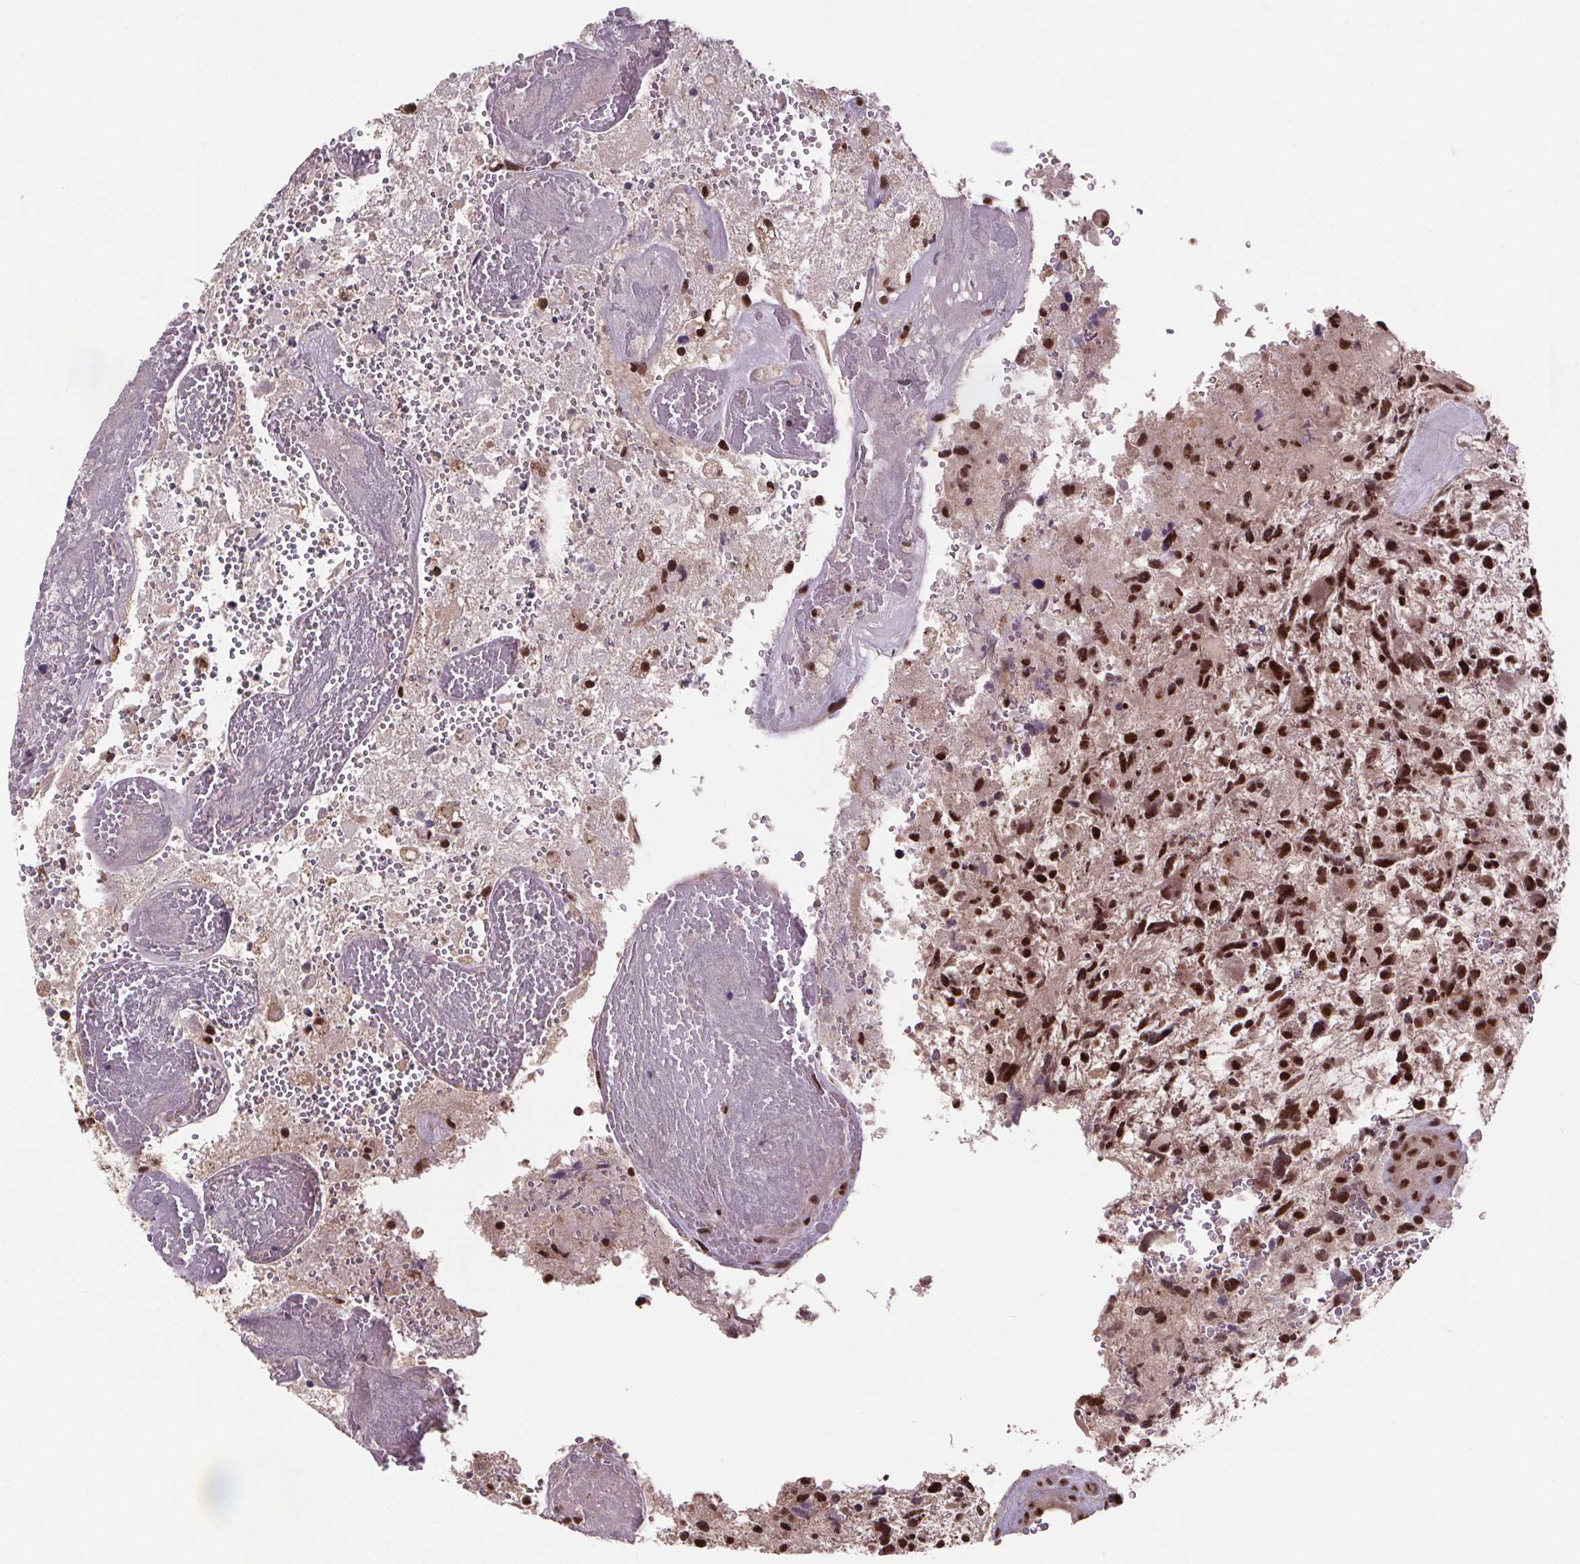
{"staining": {"intensity": "moderate", "quantity": ">75%", "location": "nuclear"}, "tissue": "glioma", "cell_type": "Tumor cells", "image_type": "cancer", "snomed": [{"axis": "morphology", "description": "Glioma, malignant, High grade"}, {"axis": "topography", "description": "Brain"}], "caption": "IHC of human malignant glioma (high-grade) displays medium levels of moderate nuclear expression in approximately >75% of tumor cells.", "gene": "JARID2", "patient": {"sex": "female", "age": 71}}